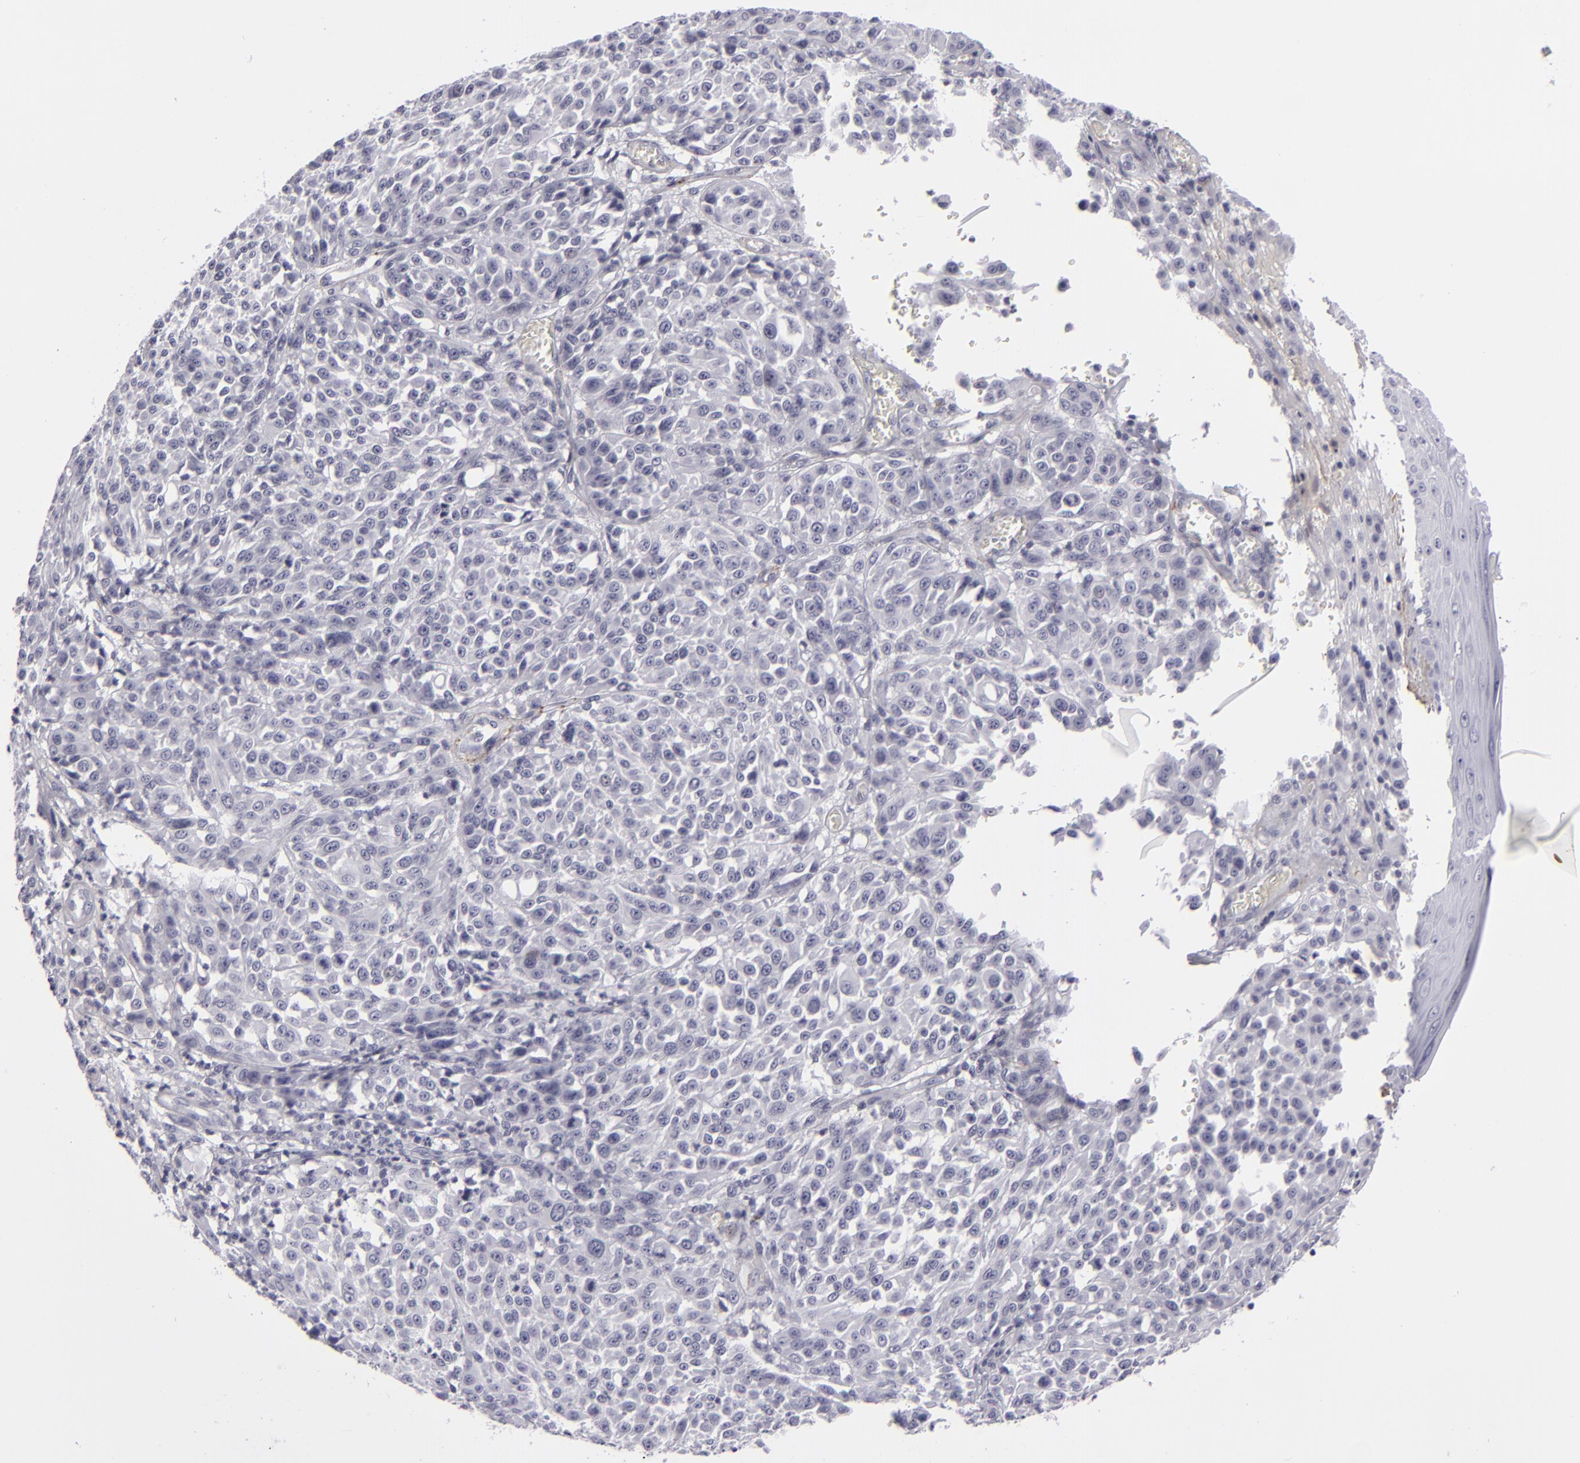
{"staining": {"intensity": "negative", "quantity": "none", "location": "none"}, "tissue": "melanoma", "cell_type": "Tumor cells", "image_type": "cancer", "snomed": [{"axis": "morphology", "description": "Malignant melanoma, NOS"}, {"axis": "topography", "description": "Skin"}], "caption": "Tumor cells show no significant protein positivity in melanoma.", "gene": "C9", "patient": {"sex": "female", "age": 49}}